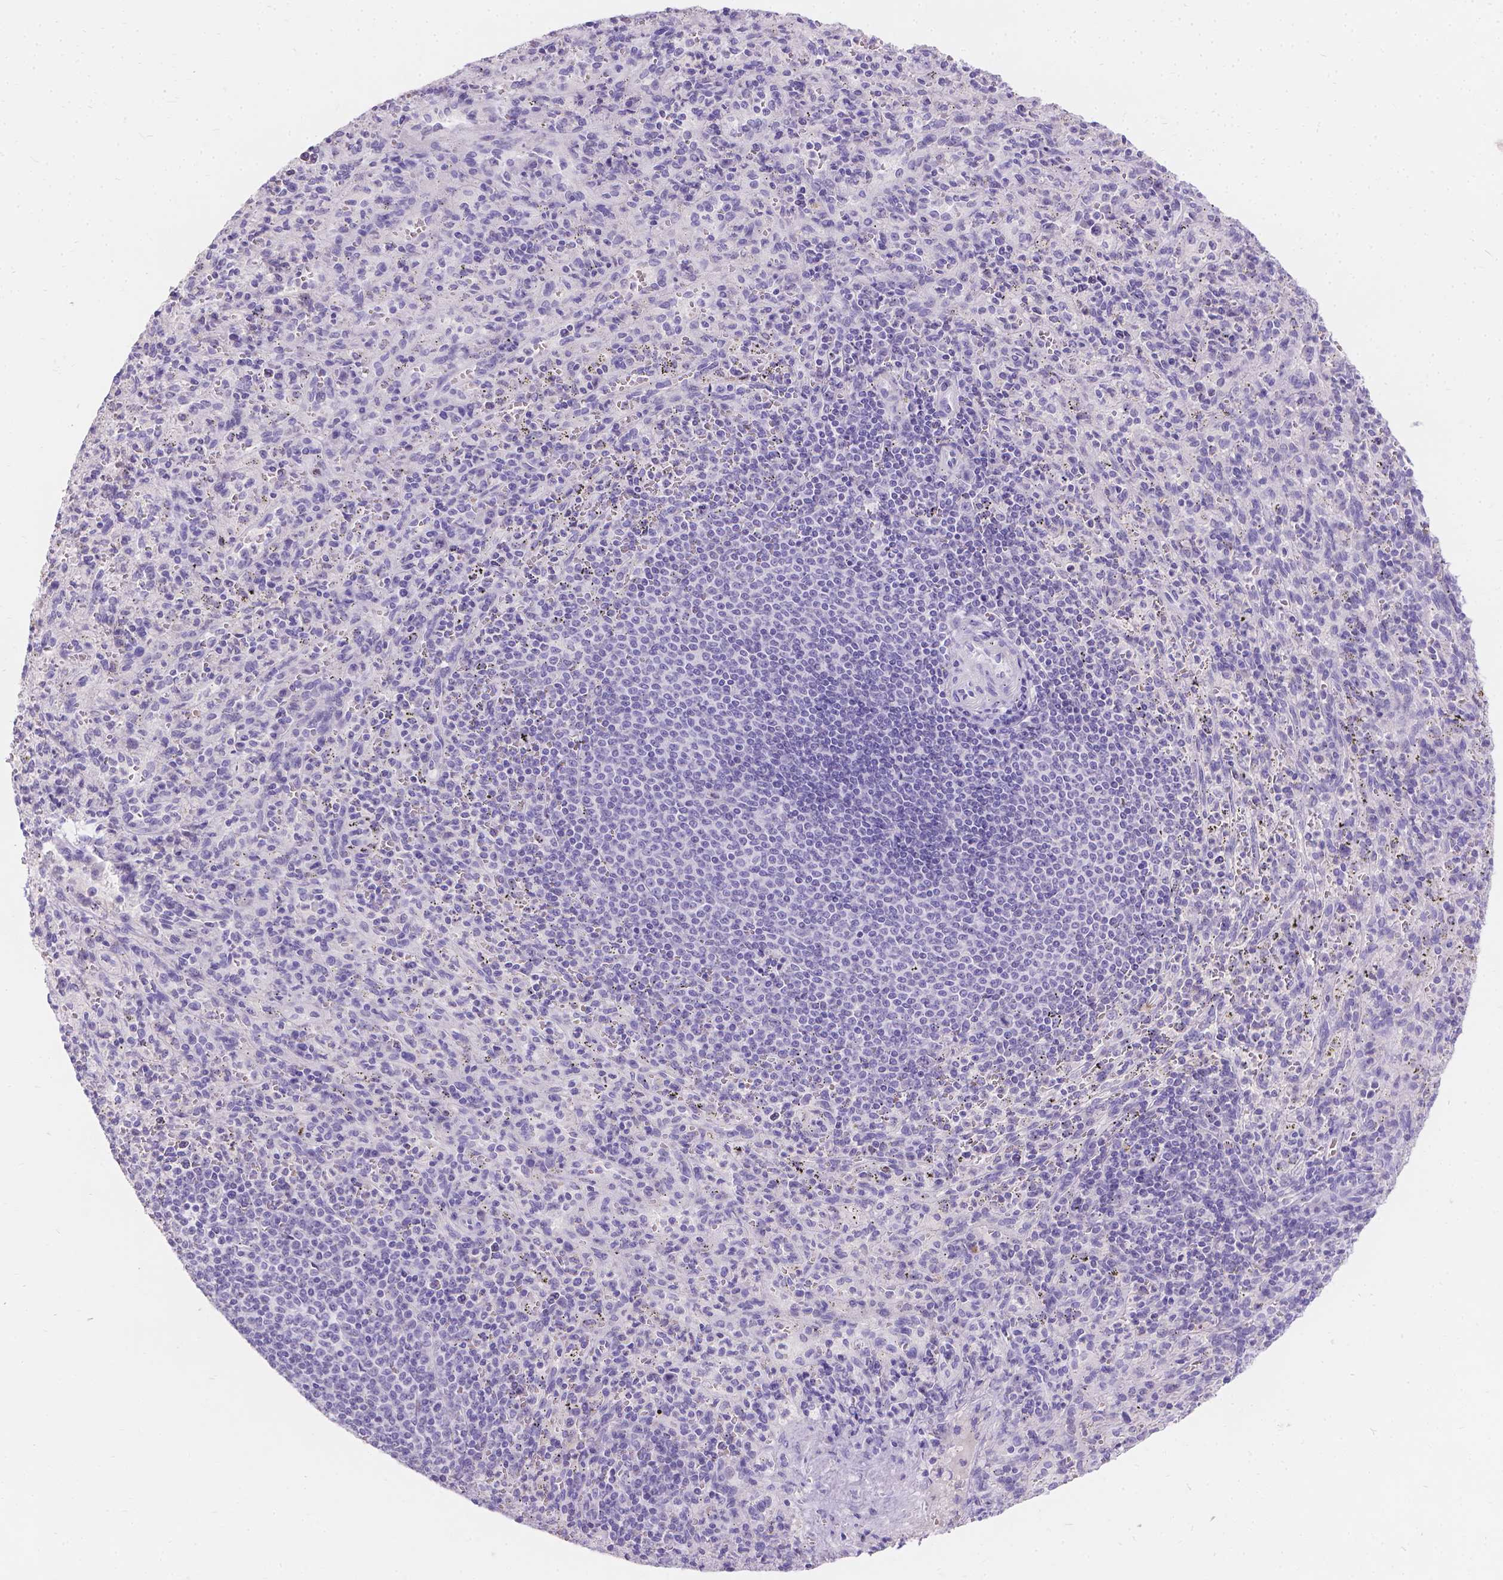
{"staining": {"intensity": "negative", "quantity": "none", "location": "none"}, "tissue": "spleen", "cell_type": "Cells in red pulp", "image_type": "normal", "snomed": [{"axis": "morphology", "description": "Normal tissue, NOS"}, {"axis": "topography", "description": "Spleen"}], "caption": "Immunohistochemistry (IHC) of unremarkable human spleen exhibits no positivity in cells in red pulp.", "gene": "GNRHR", "patient": {"sex": "male", "age": 57}}